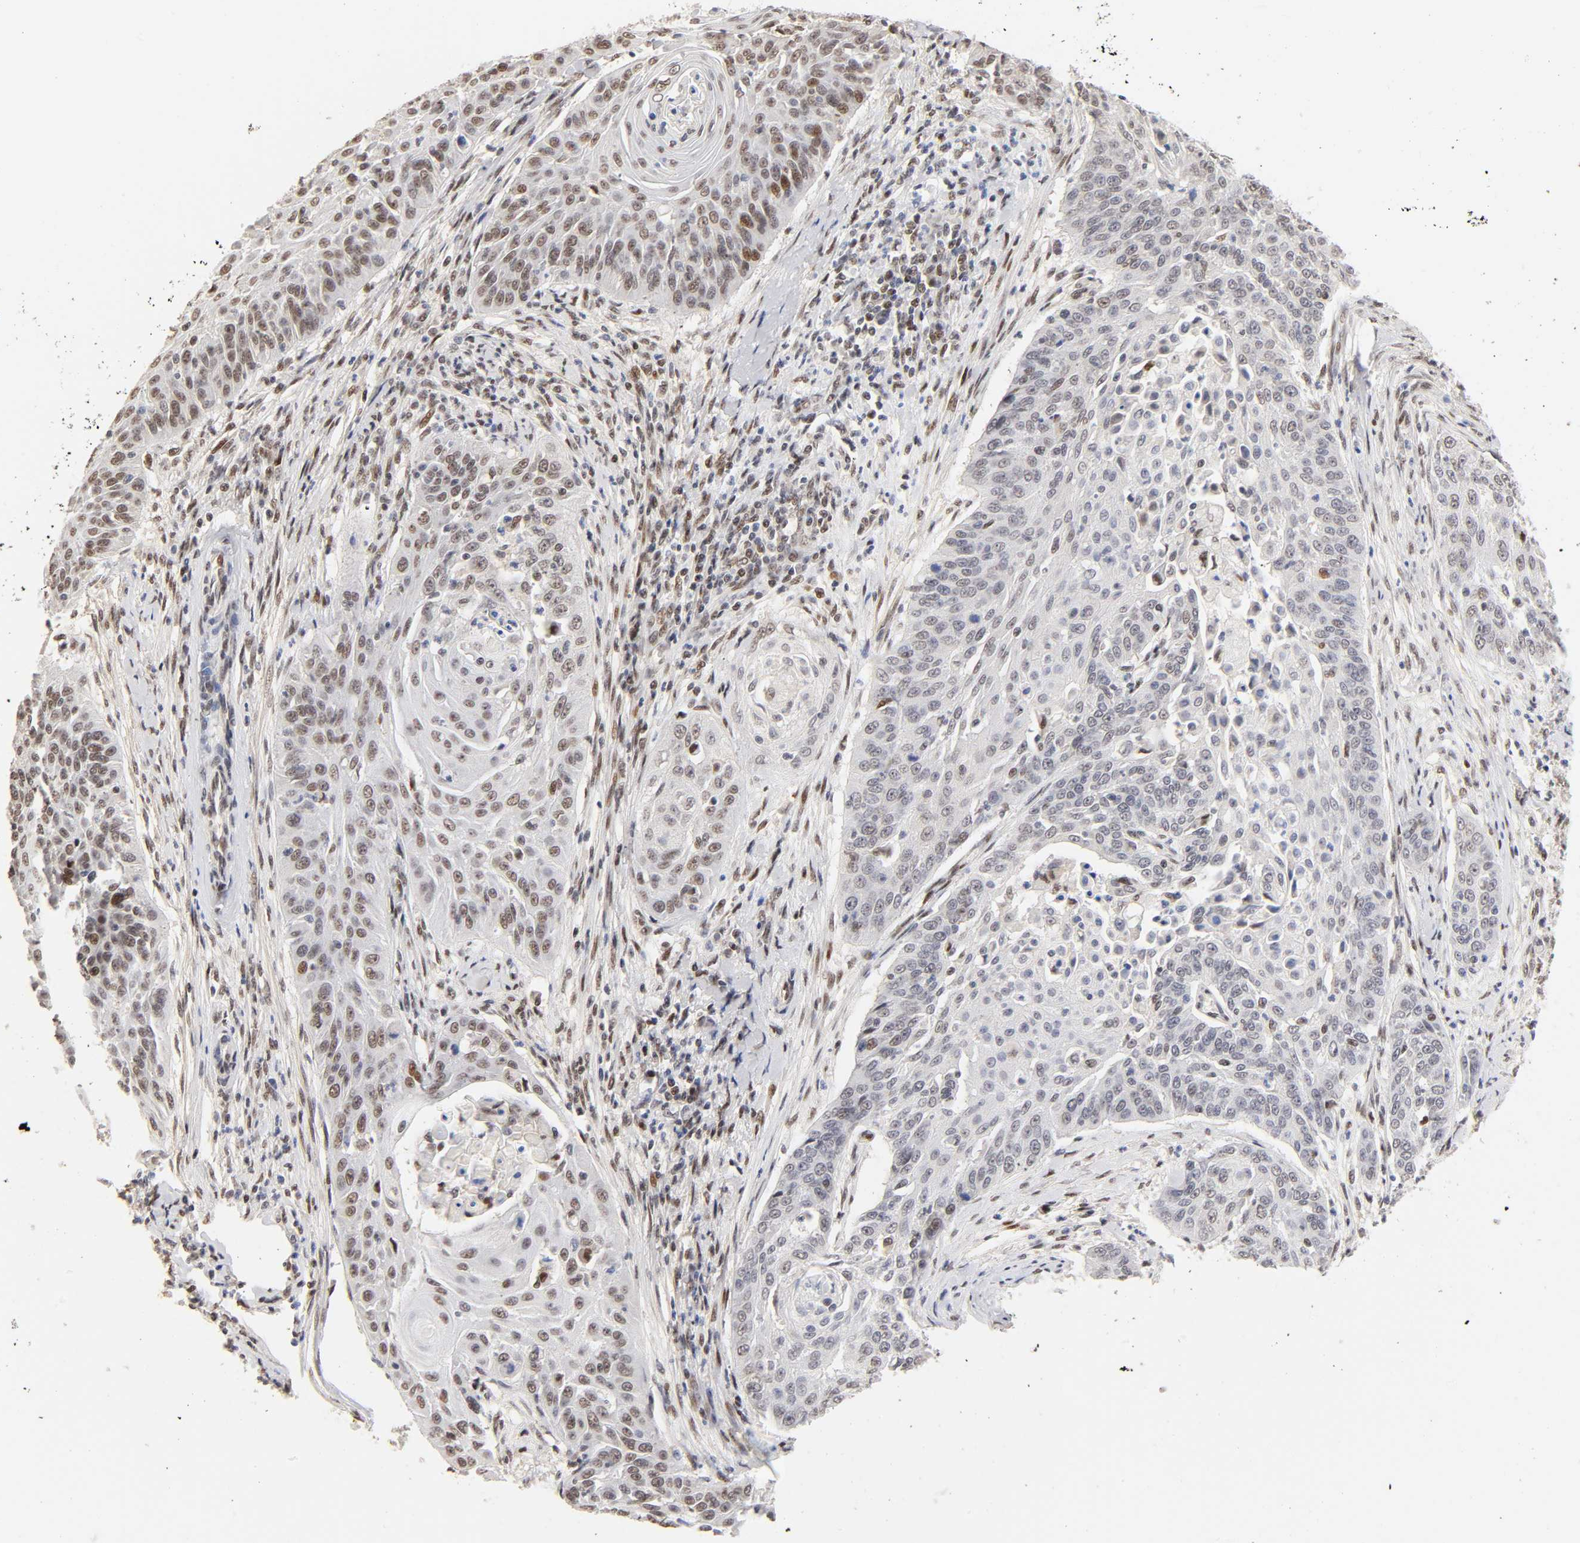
{"staining": {"intensity": "moderate", "quantity": "25%-75%", "location": "nuclear"}, "tissue": "cervical cancer", "cell_type": "Tumor cells", "image_type": "cancer", "snomed": [{"axis": "morphology", "description": "Squamous cell carcinoma, NOS"}, {"axis": "topography", "description": "Cervix"}], "caption": "Protein expression by IHC reveals moderate nuclear staining in about 25%-75% of tumor cells in cervical cancer. (IHC, brightfield microscopy, high magnification).", "gene": "TP53RK", "patient": {"sex": "female", "age": 33}}